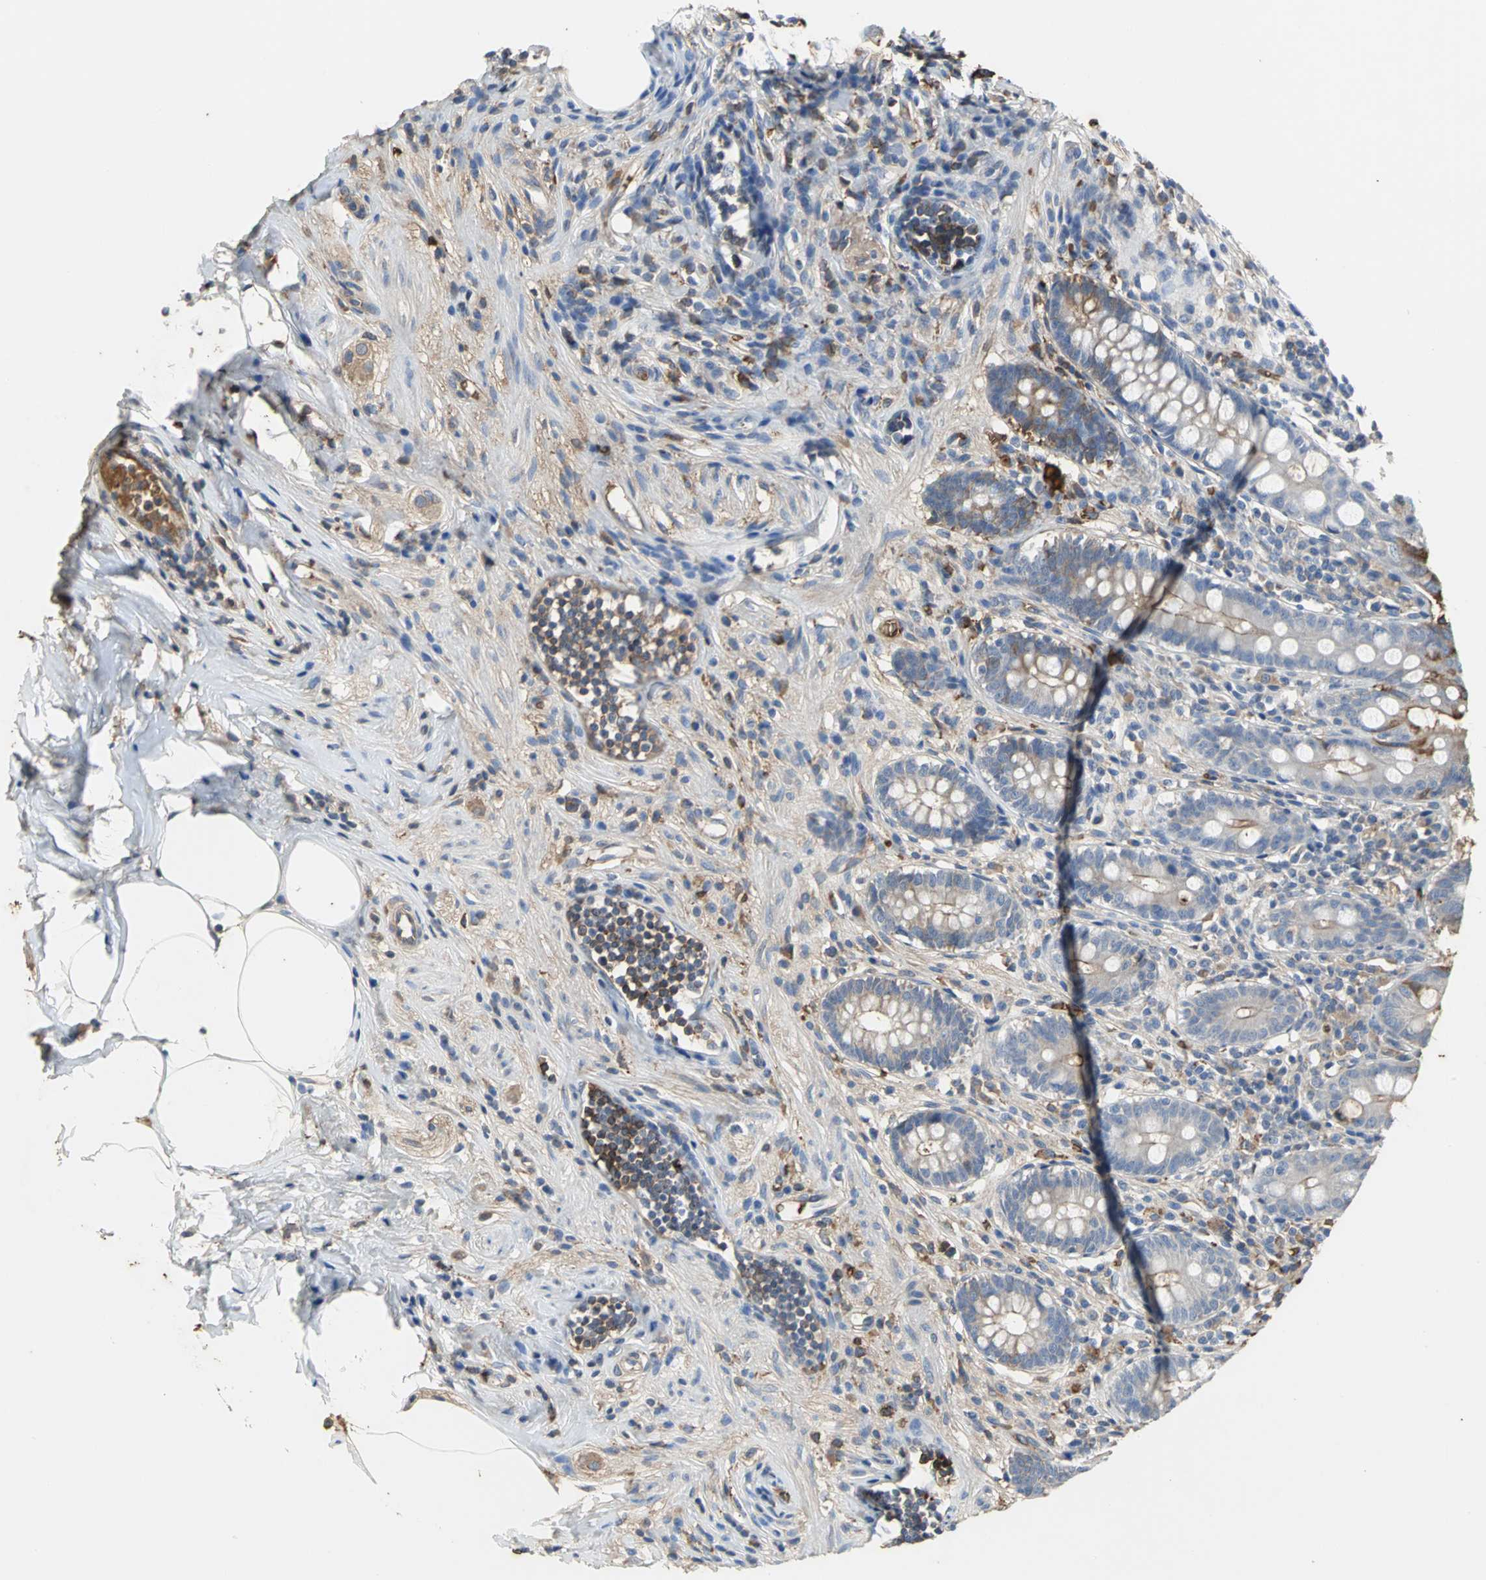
{"staining": {"intensity": "moderate", "quantity": "<25%", "location": "cytoplasmic/membranous"}, "tissue": "appendix", "cell_type": "Glandular cells", "image_type": "normal", "snomed": [{"axis": "morphology", "description": "Normal tissue, NOS"}, {"axis": "topography", "description": "Appendix"}], "caption": "Appendix stained with IHC reveals moderate cytoplasmic/membranous staining in about <25% of glandular cells. (brown staining indicates protein expression, while blue staining denotes nuclei).", "gene": "TREM1", "patient": {"sex": "female", "age": 50}}